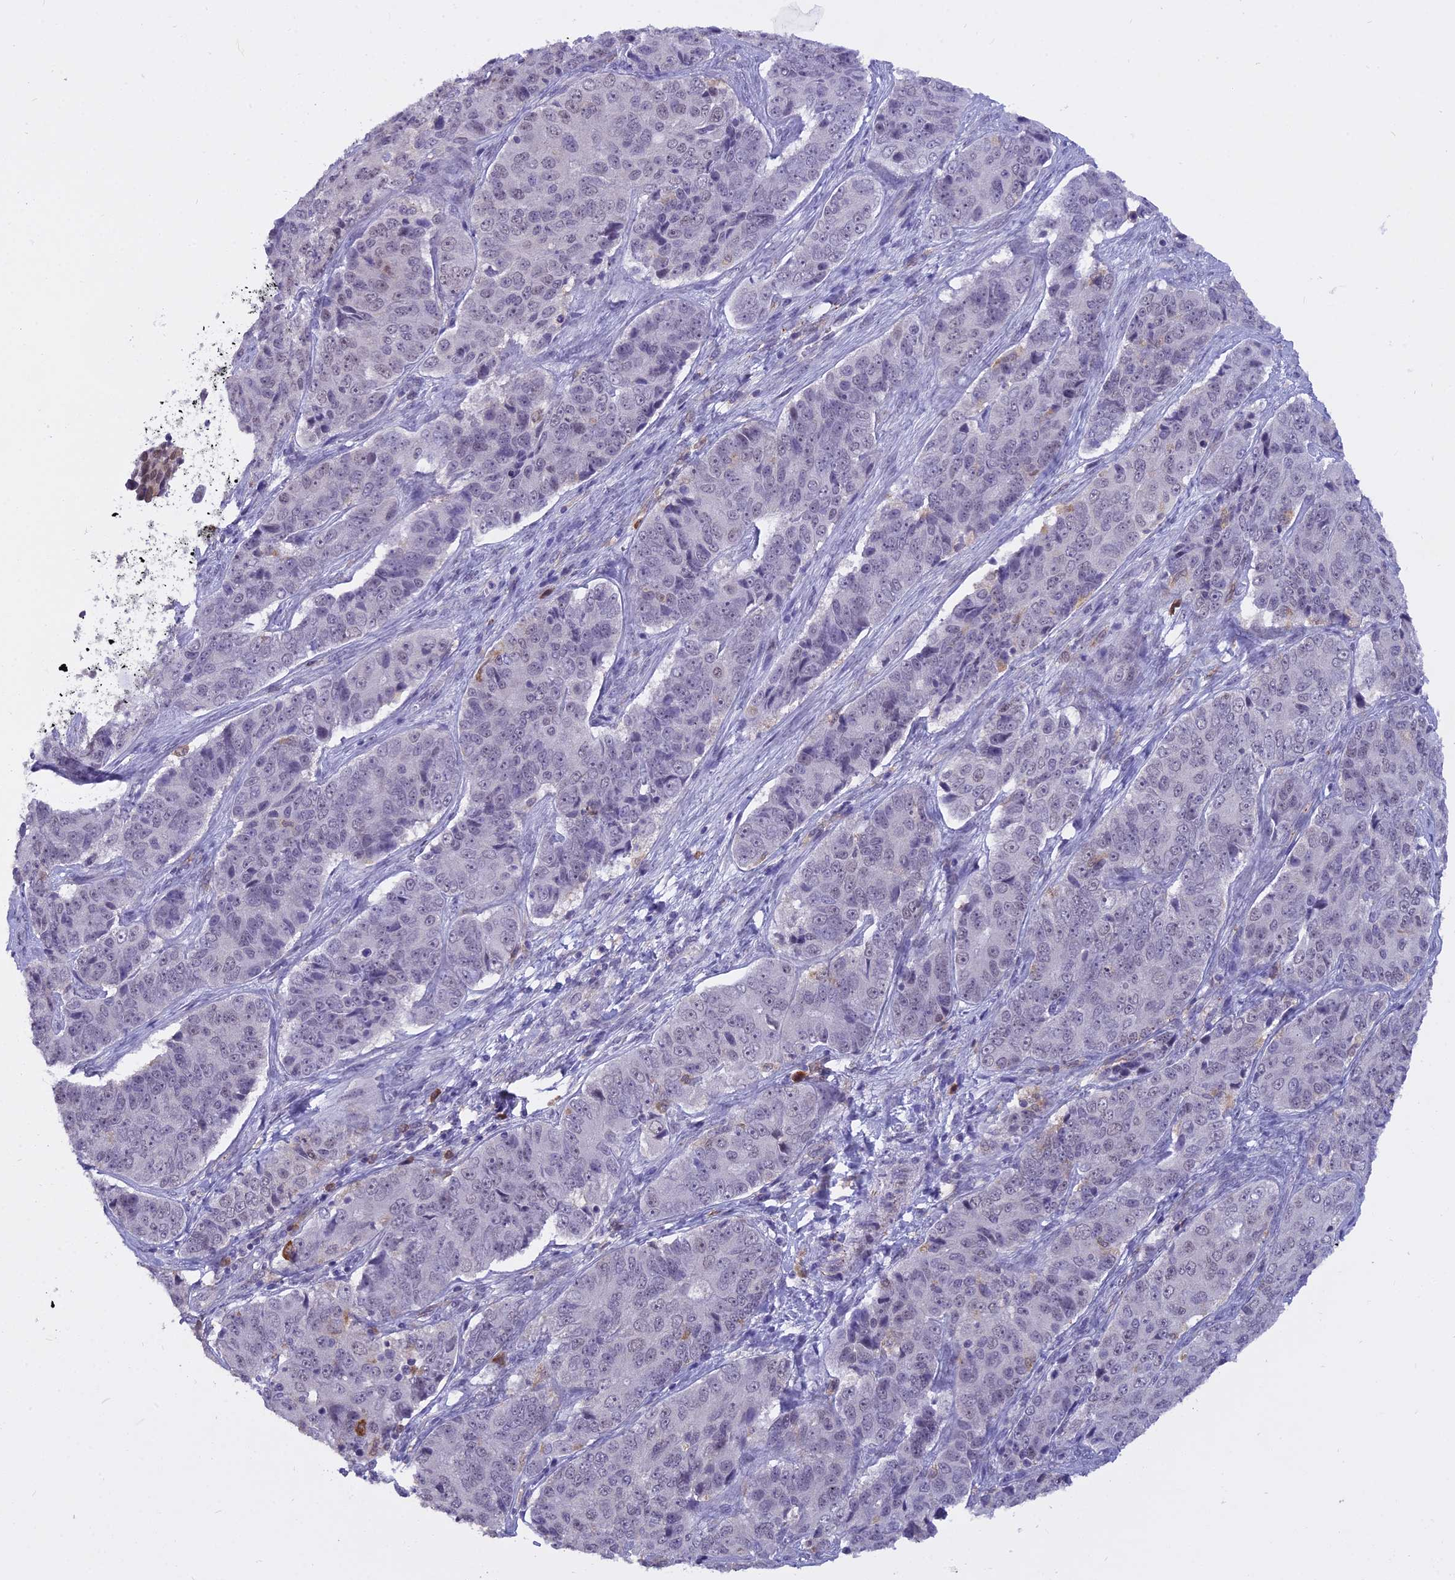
{"staining": {"intensity": "negative", "quantity": "none", "location": "none"}, "tissue": "ovarian cancer", "cell_type": "Tumor cells", "image_type": "cancer", "snomed": [{"axis": "morphology", "description": "Carcinoma, endometroid"}, {"axis": "topography", "description": "Ovary"}], "caption": "The micrograph reveals no staining of tumor cells in ovarian endometroid carcinoma. (DAB immunohistochemistry (IHC) visualized using brightfield microscopy, high magnification).", "gene": "BLNK", "patient": {"sex": "female", "age": 51}}